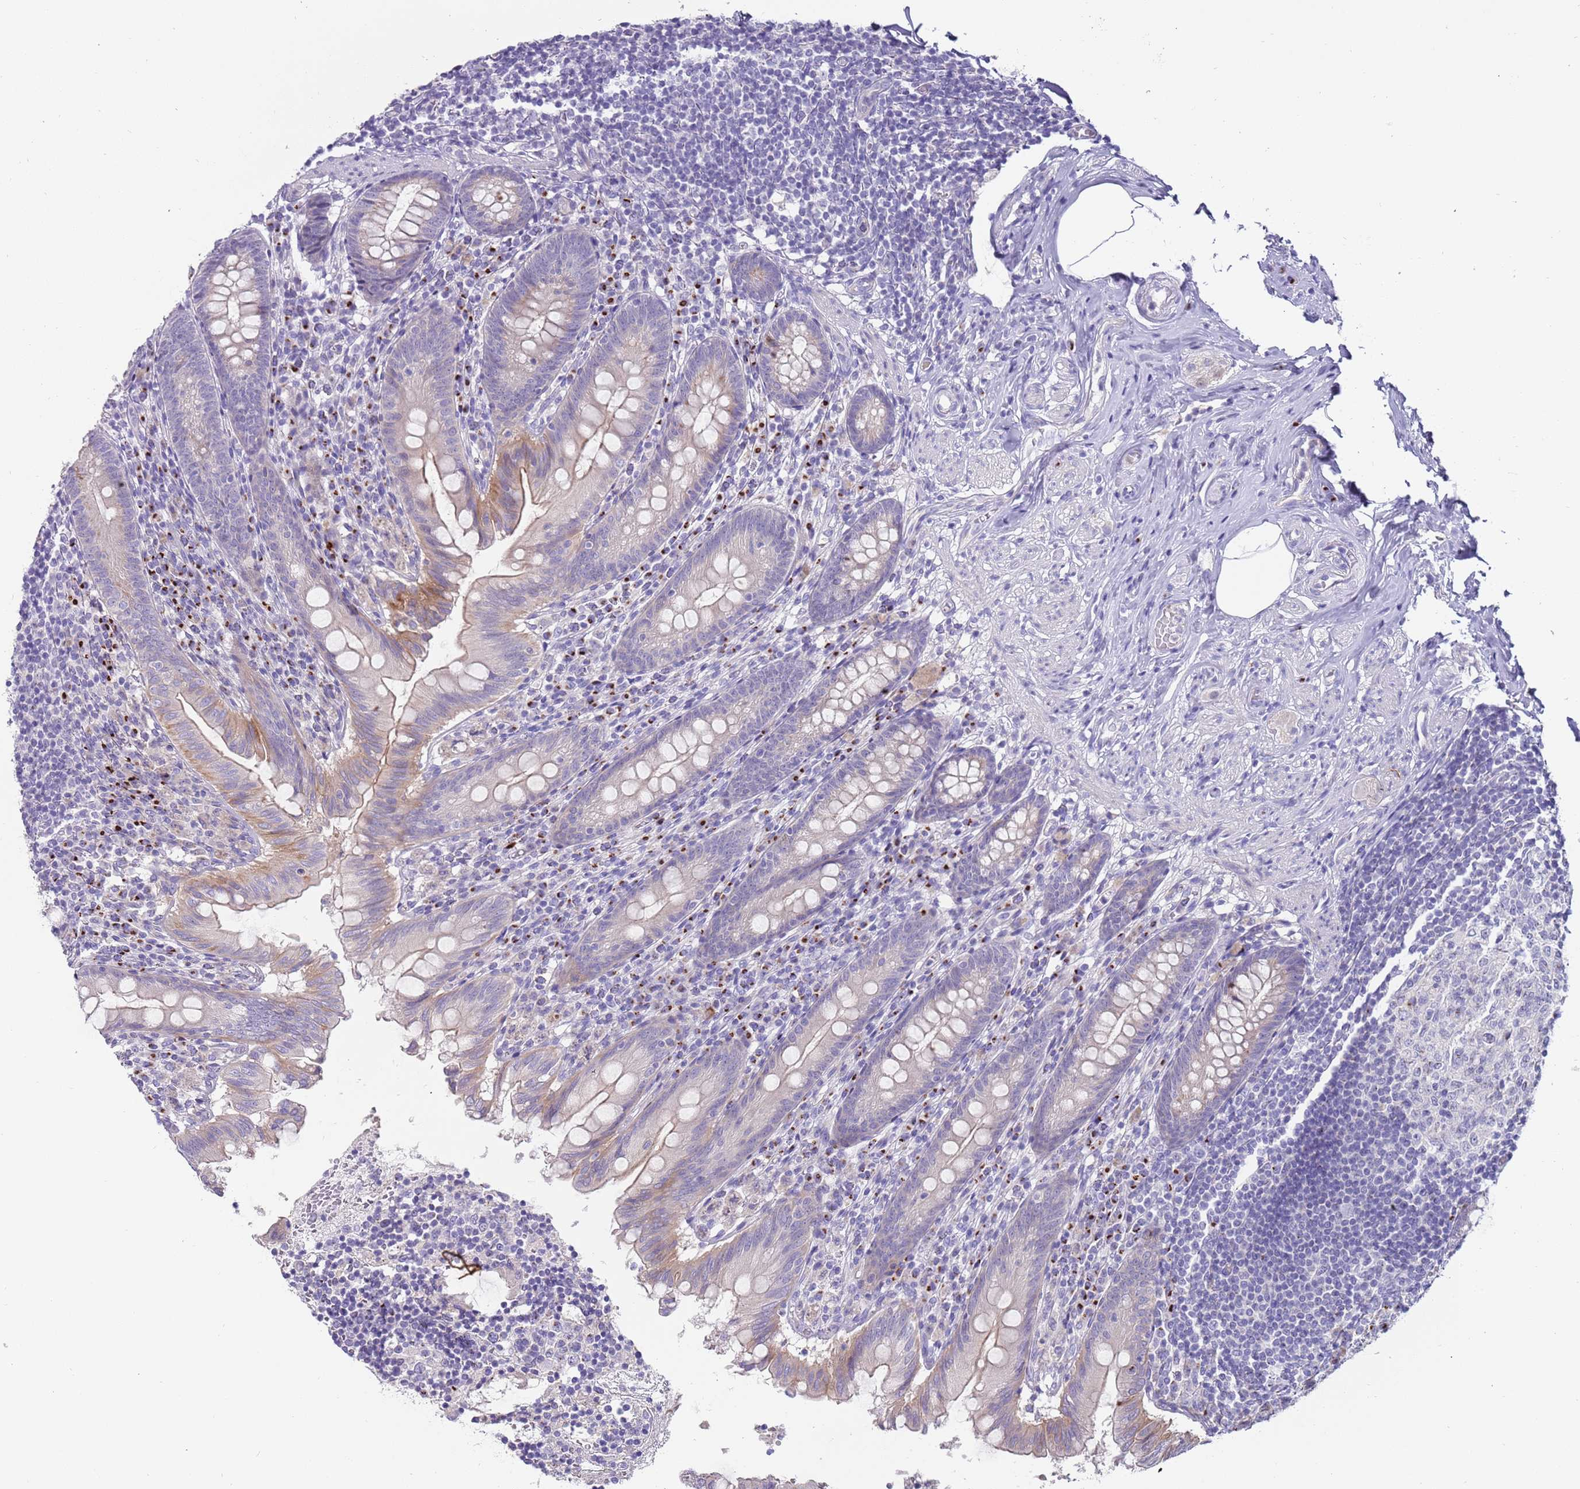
{"staining": {"intensity": "moderate", "quantity": "<25%", "location": "cytoplasmic/membranous"}, "tissue": "appendix", "cell_type": "Glandular cells", "image_type": "normal", "snomed": [{"axis": "morphology", "description": "Normal tissue, NOS"}, {"axis": "topography", "description": "Appendix"}], "caption": "Moderate cytoplasmic/membranous staining is identified in about <25% of glandular cells in normal appendix. The protein is stained brown, and the nuclei are stained in blue (DAB IHC with brightfield microscopy, high magnification).", "gene": "C2CD3", "patient": {"sex": "male", "age": 55}}